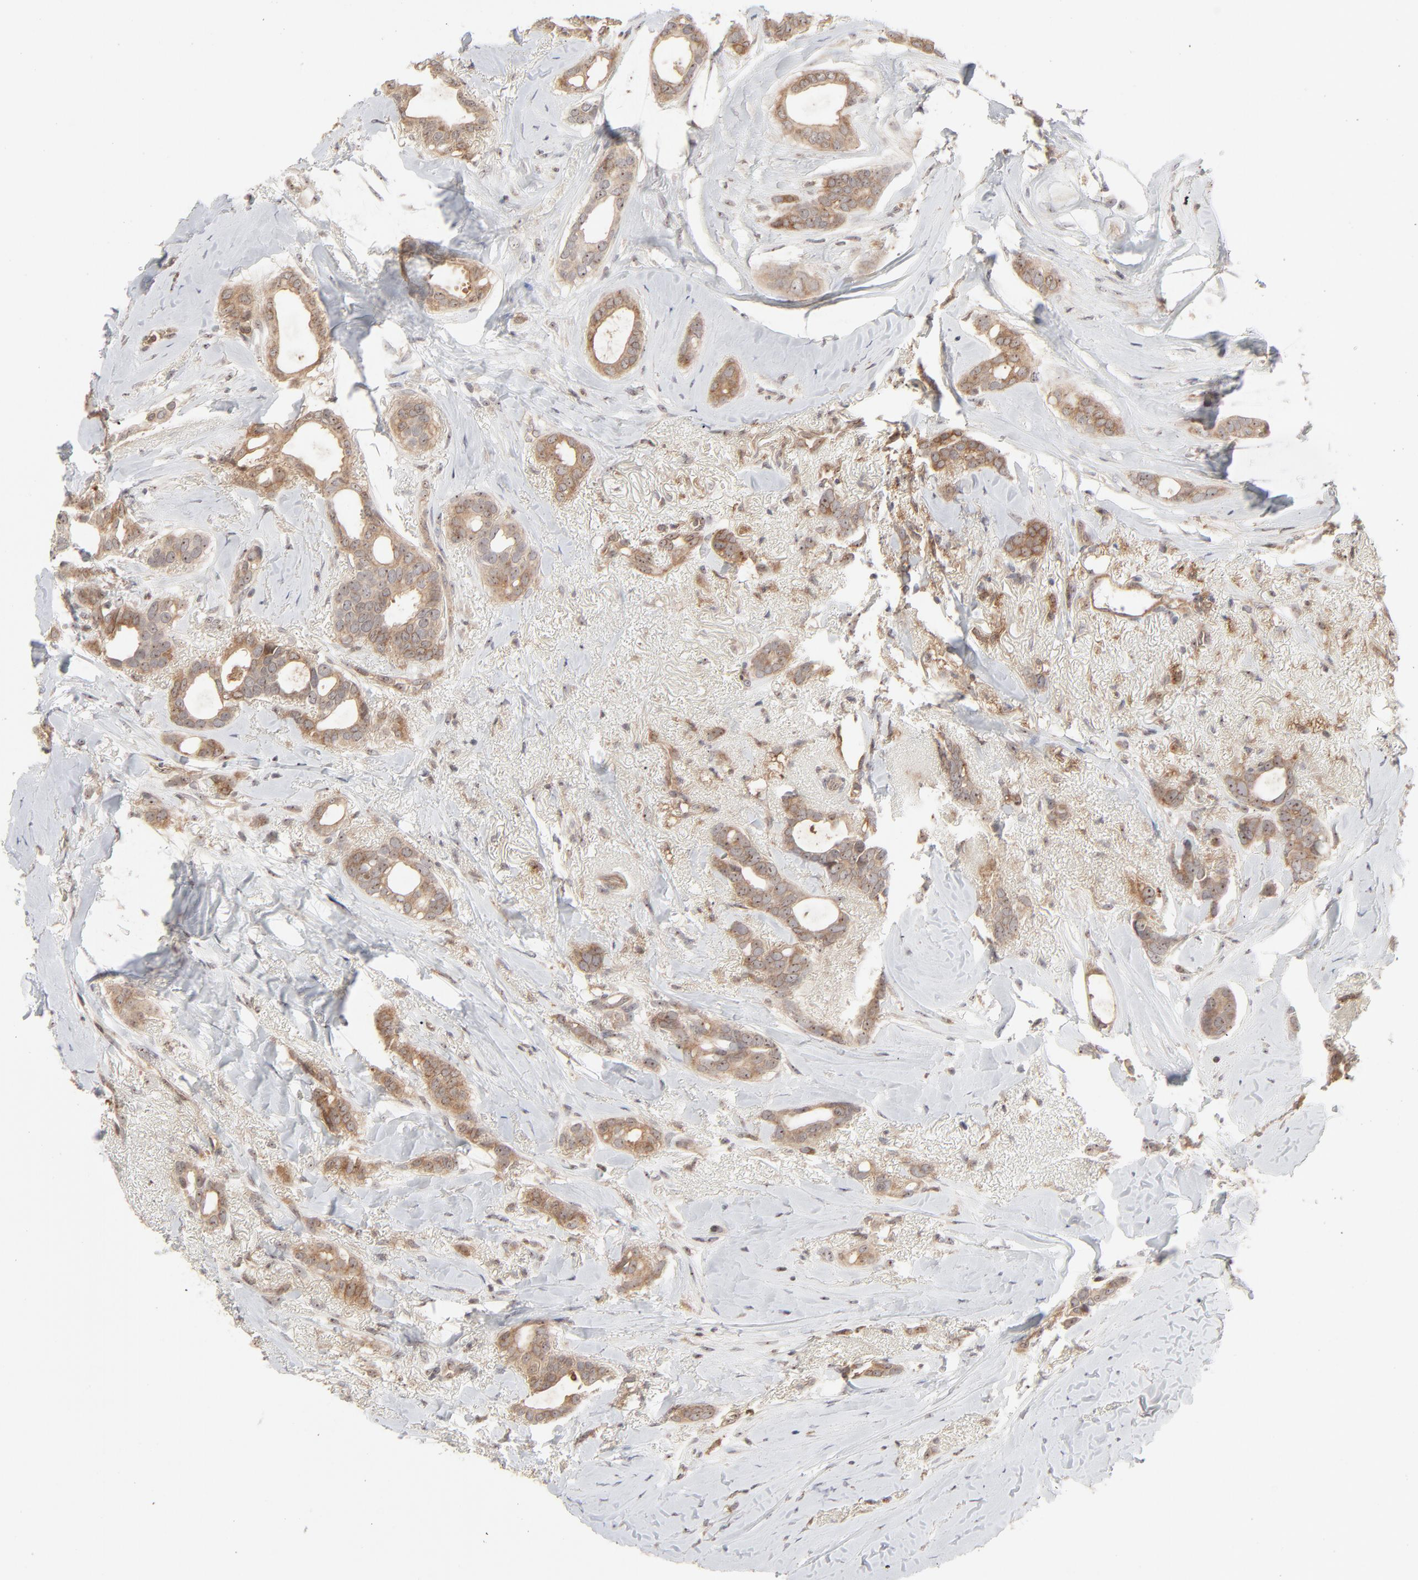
{"staining": {"intensity": "moderate", "quantity": ">75%", "location": "cytoplasmic/membranous"}, "tissue": "breast cancer", "cell_type": "Tumor cells", "image_type": "cancer", "snomed": [{"axis": "morphology", "description": "Duct carcinoma"}, {"axis": "topography", "description": "Breast"}], "caption": "Immunohistochemistry (IHC) photomicrograph of human breast intraductal carcinoma stained for a protein (brown), which displays medium levels of moderate cytoplasmic/membranous positivity in about >75% of tumor cells.", "gene": "RAB5C", "patient": {"sex": "female", "age": 54}}